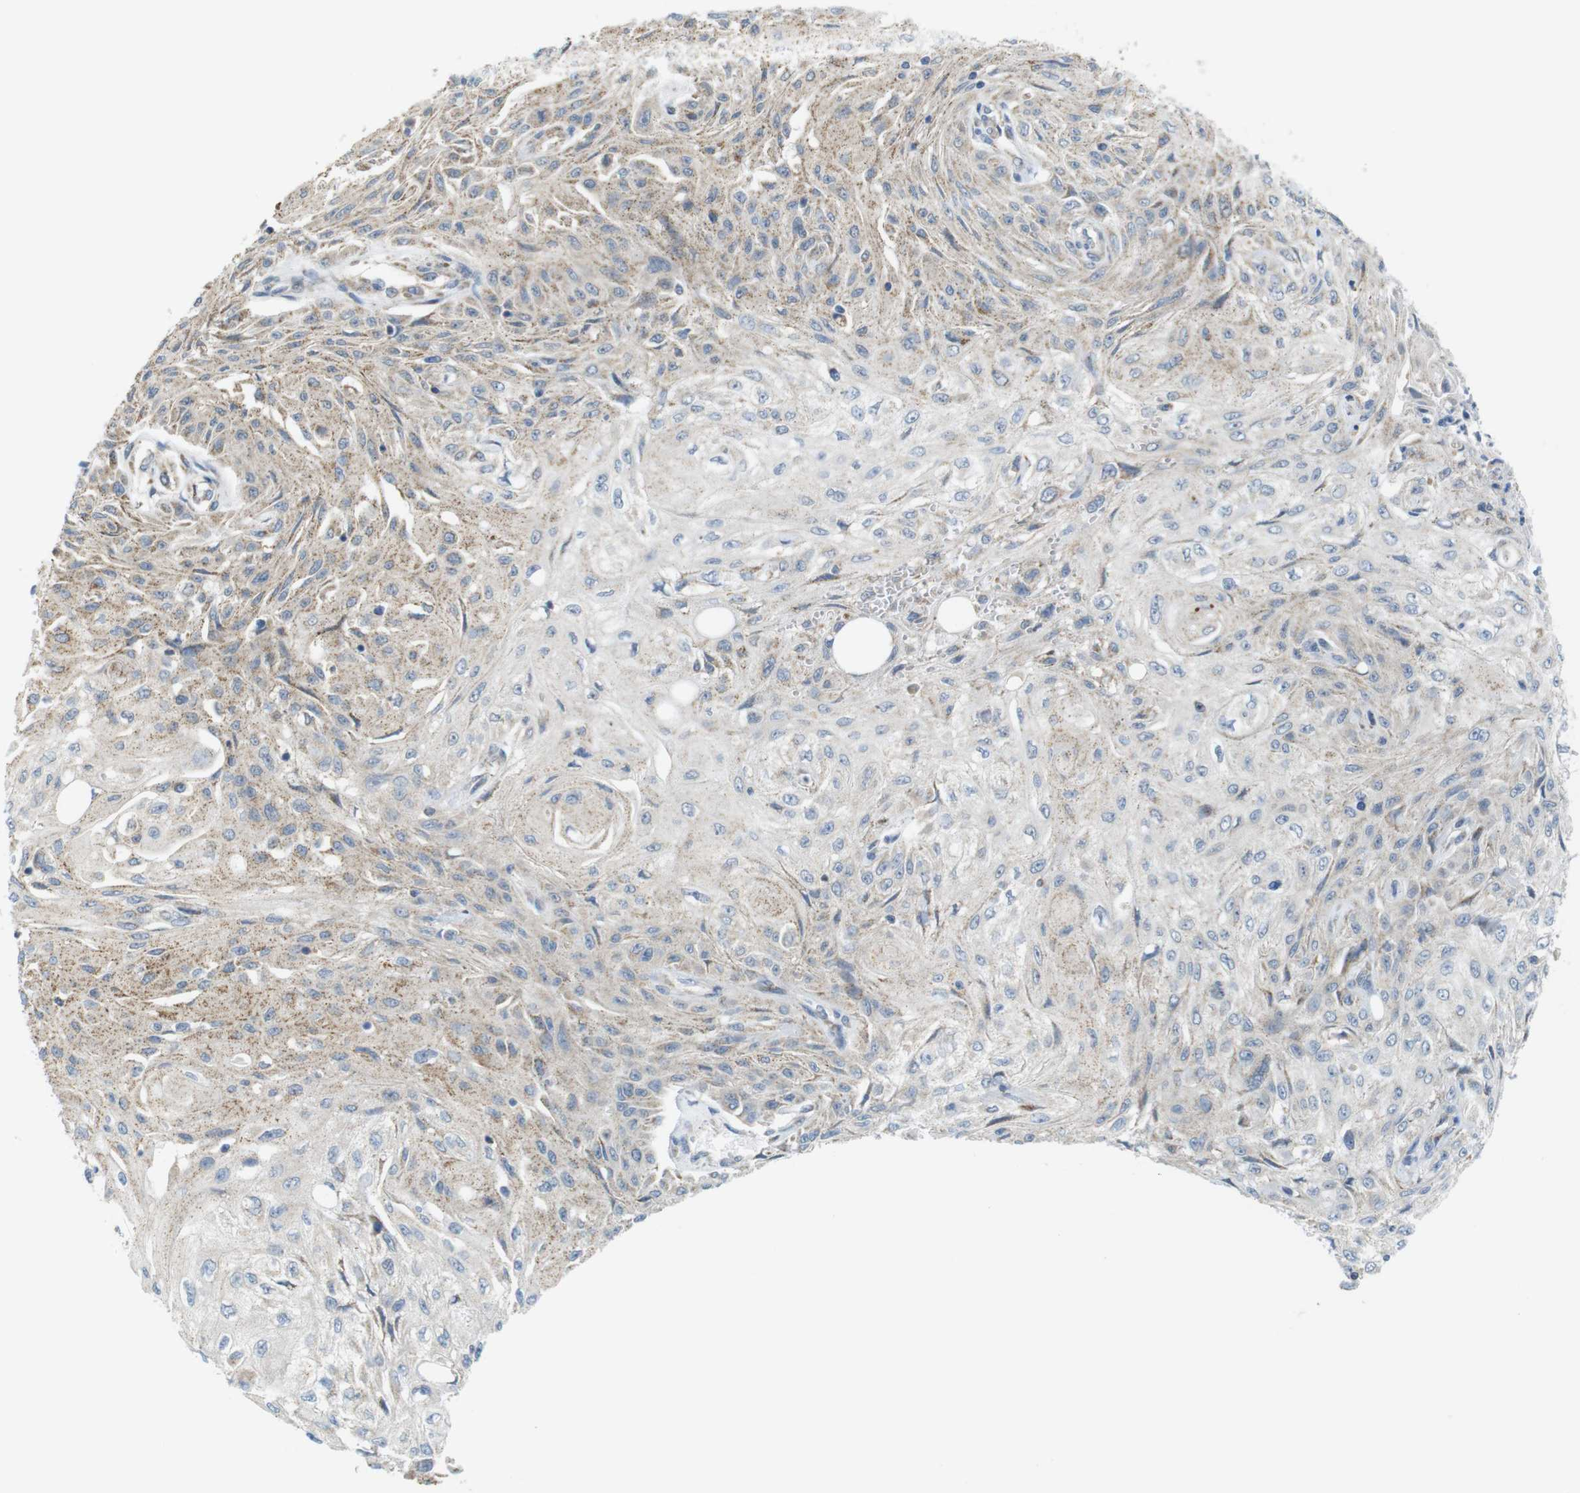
{"staining": {"intensity": "weak", "quantity": "25%-75%", "location": "cytoplasmic/membranous"}, "tissue": "skin cancer", "cell_type": "Tumor cells", "image_type": "cancer", "snomed": [{"axis": "morphology", "description": "Squamous cell carcinoma, NOS"}, {"axis": "topography", "description": "Skin"}], "caption": "This micrograph exhibits immunohistochemistry staining of human skin cancer, with low weak cytoplasmic/membranous expression in about 25%-75% of tumor cells.", "gene": "MARCHF1", "patient": {"sex": "male", "age": 75}}